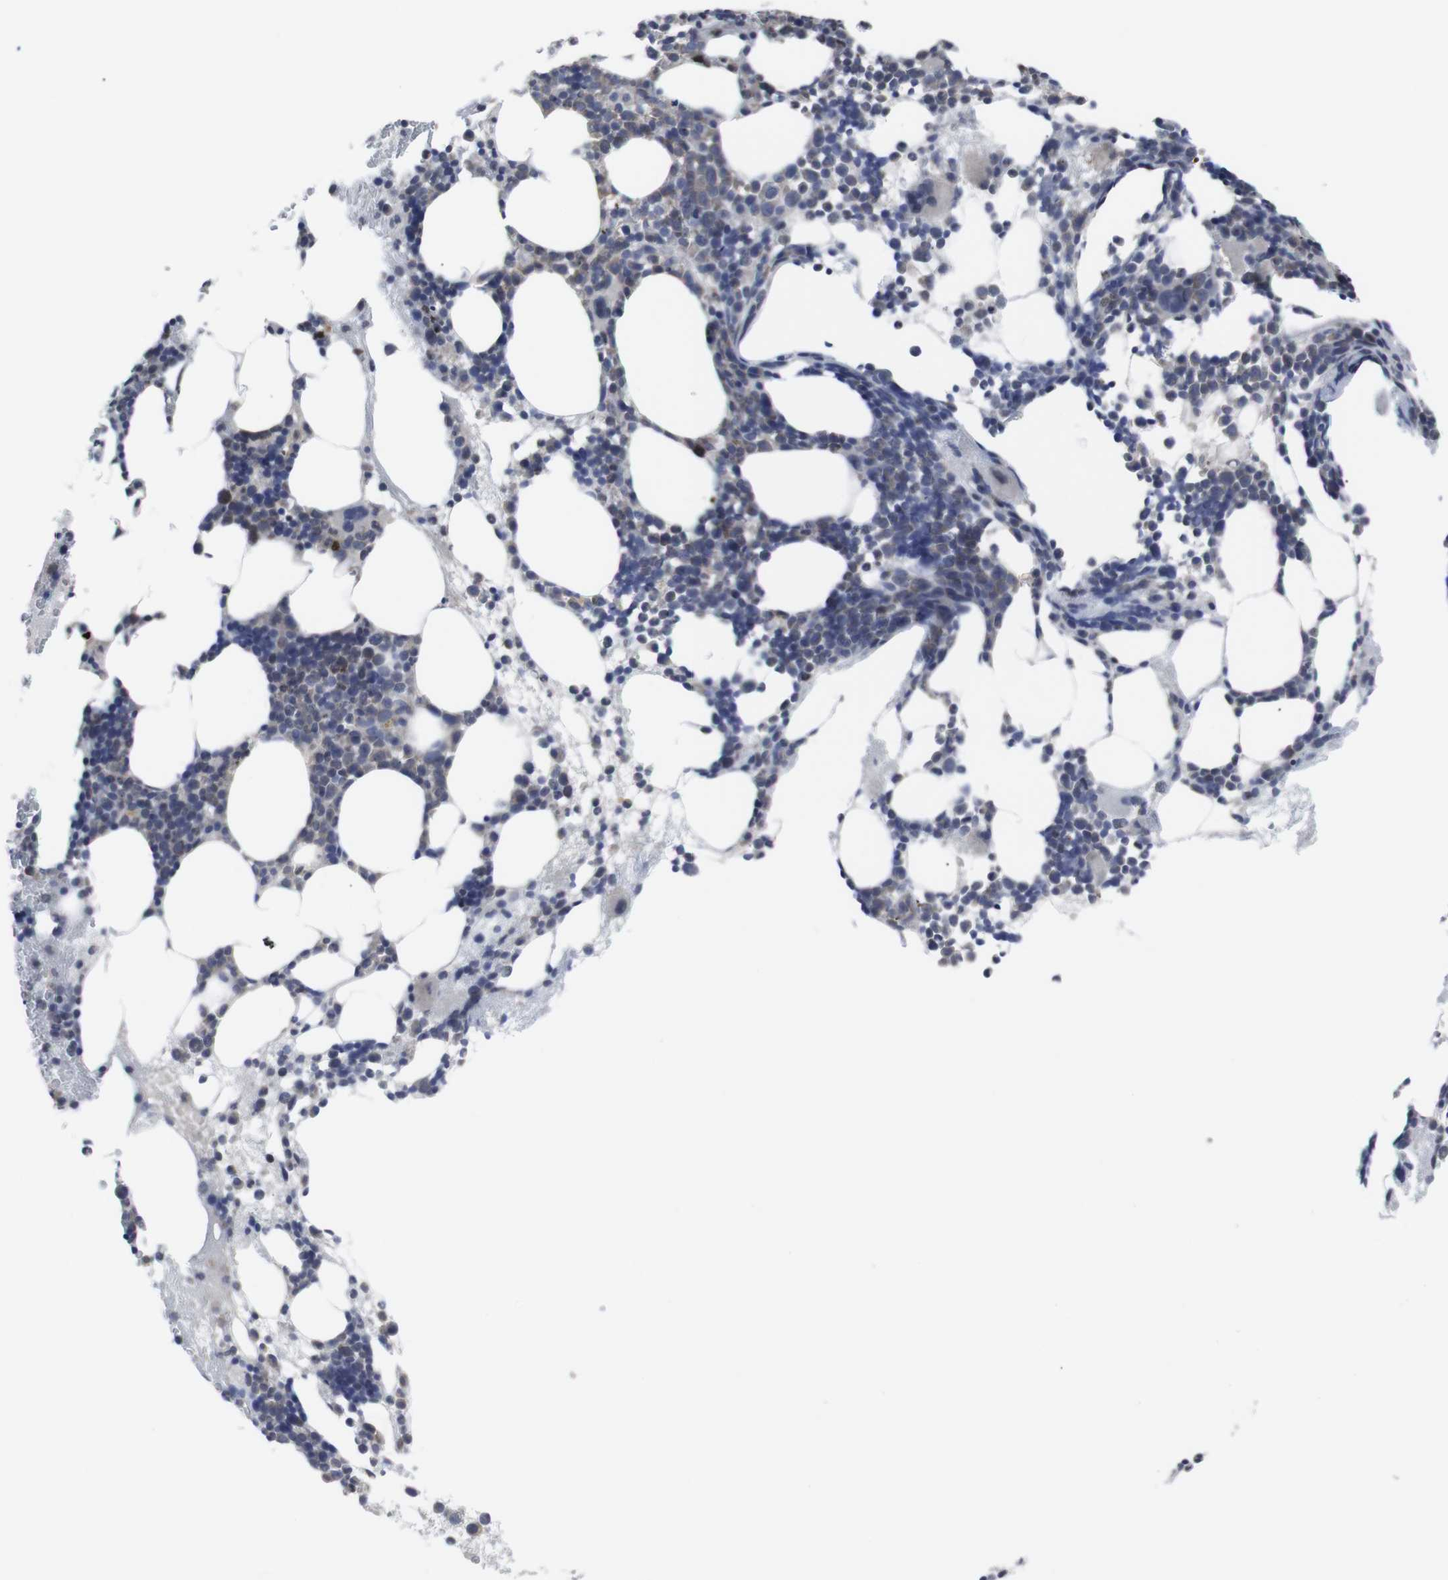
{"staining": {"intensity": "weak", "quantity": "<25%", "location": "cytoplasmic/membranous"}, "tissue": "bone marrow", "cell_type": "Hematopoietic cells", "image_type": "normal", "snomed": [{"axis": "morphology", "description": "Normal tissue, NOS"}, {"axis": "morphology", "description": "Inflammation, NOS"}, {"axis": "topography", "description": "Bone marrow"}], "caption": "This histopathology image is of normal bone marrow stained with immunohistochemistry to label a protein in brown with the nuclei are counter-stained blue. There is no positivity in hematopoietic cells. Nuclei are stained in blue.", "gene": "HPRT1", "patient": {"sex": "female", "age": 76}}